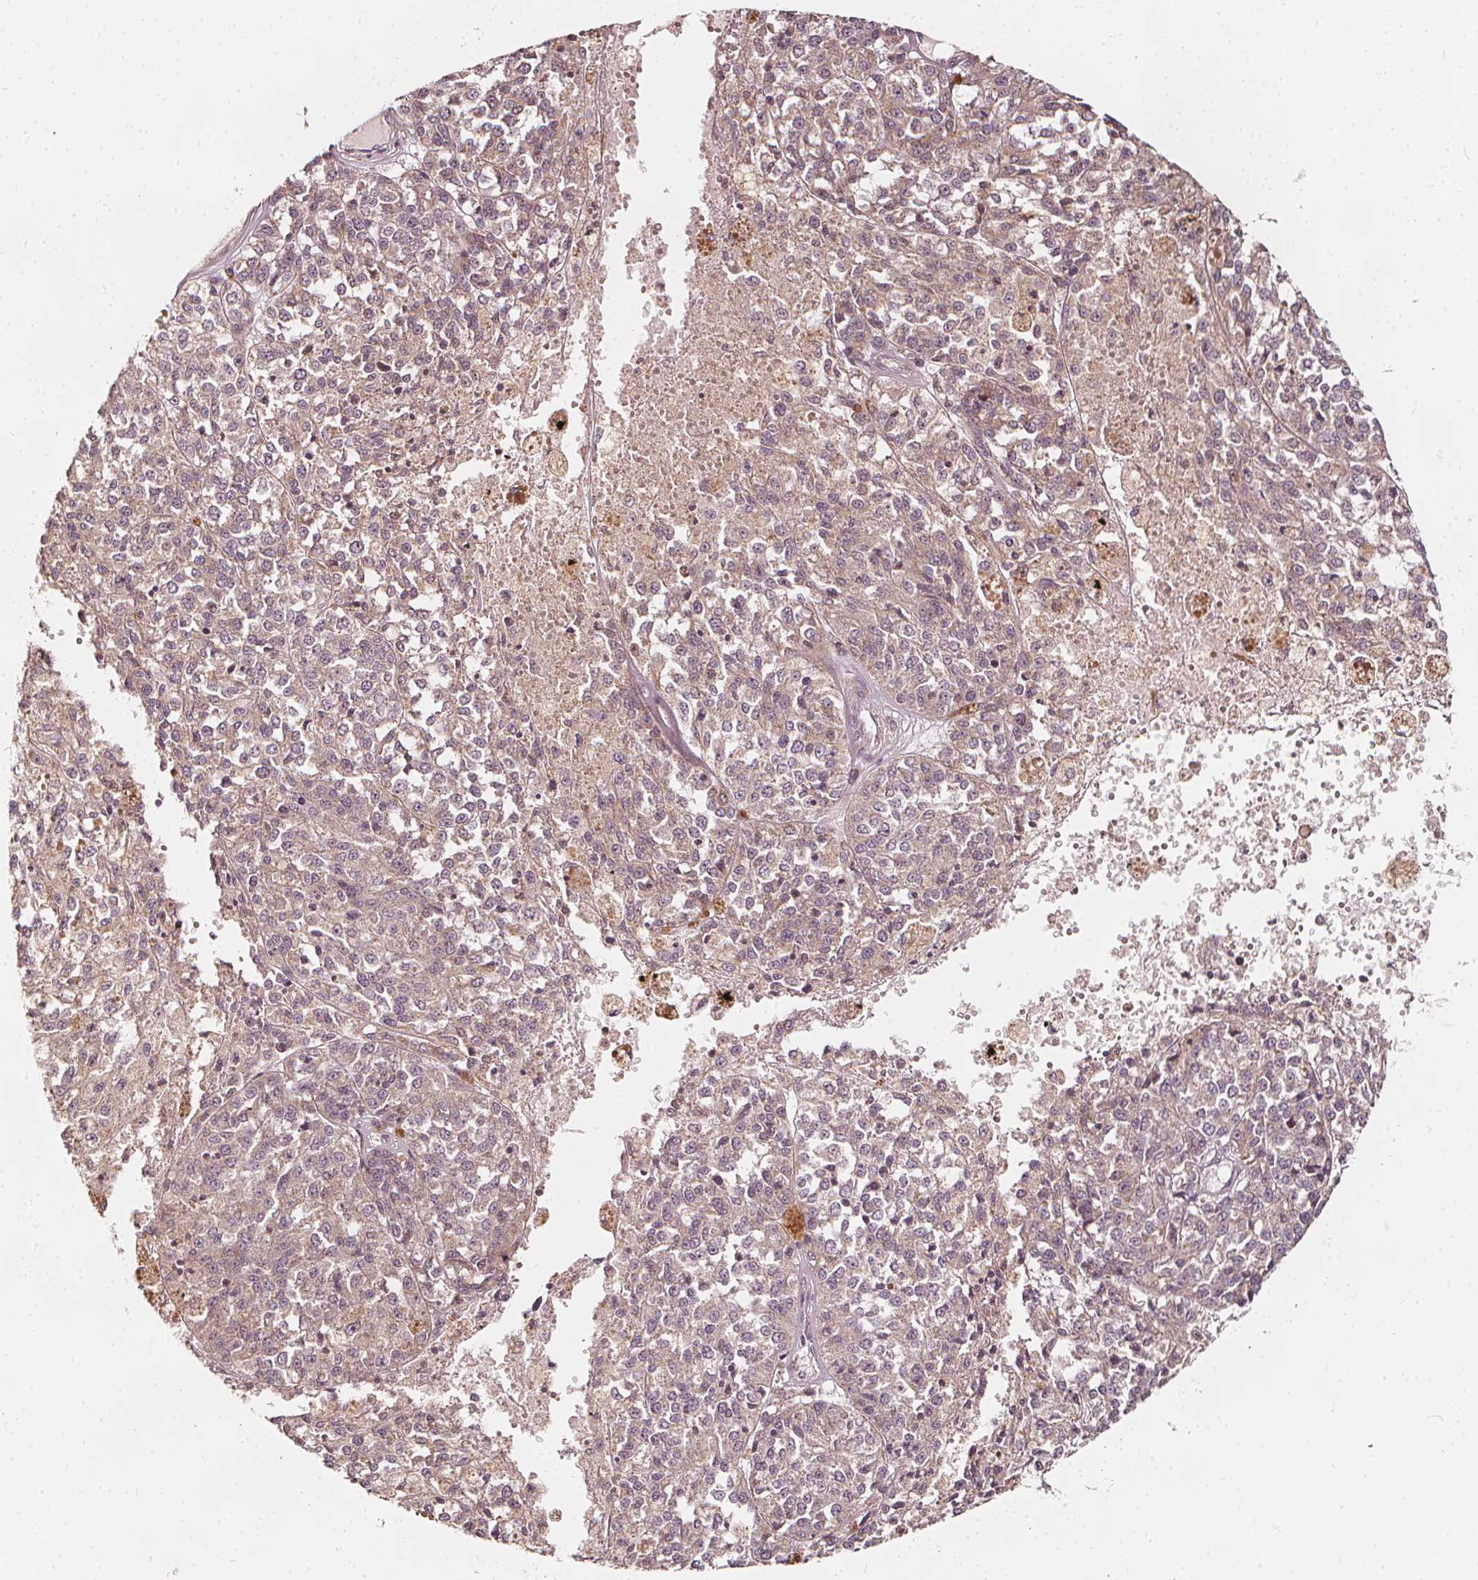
{"staining": {"intensity": "weak", "quantity": "25%-75%", "location": "cytoplasmic/membranous"}, "tissue": "melanoma", "cell_type": "Tumor cells", "image_type": "cancer", "snomed": [{"axis": "morphology", "description": "Malignant melanoma, Metastatic site"}, {"axis": "topography", "description": "Lymph node"}], "caption": "The photomicrograph demonstrates immunohistochemical staining of malignant melanoma (metastatic site). There is weak cytoplasmic/membranous positivity is present in approximately 25%-75% of tumor cells.", "gene": "NPC1L1", "patient": {"sex": "female", "age": 64}}